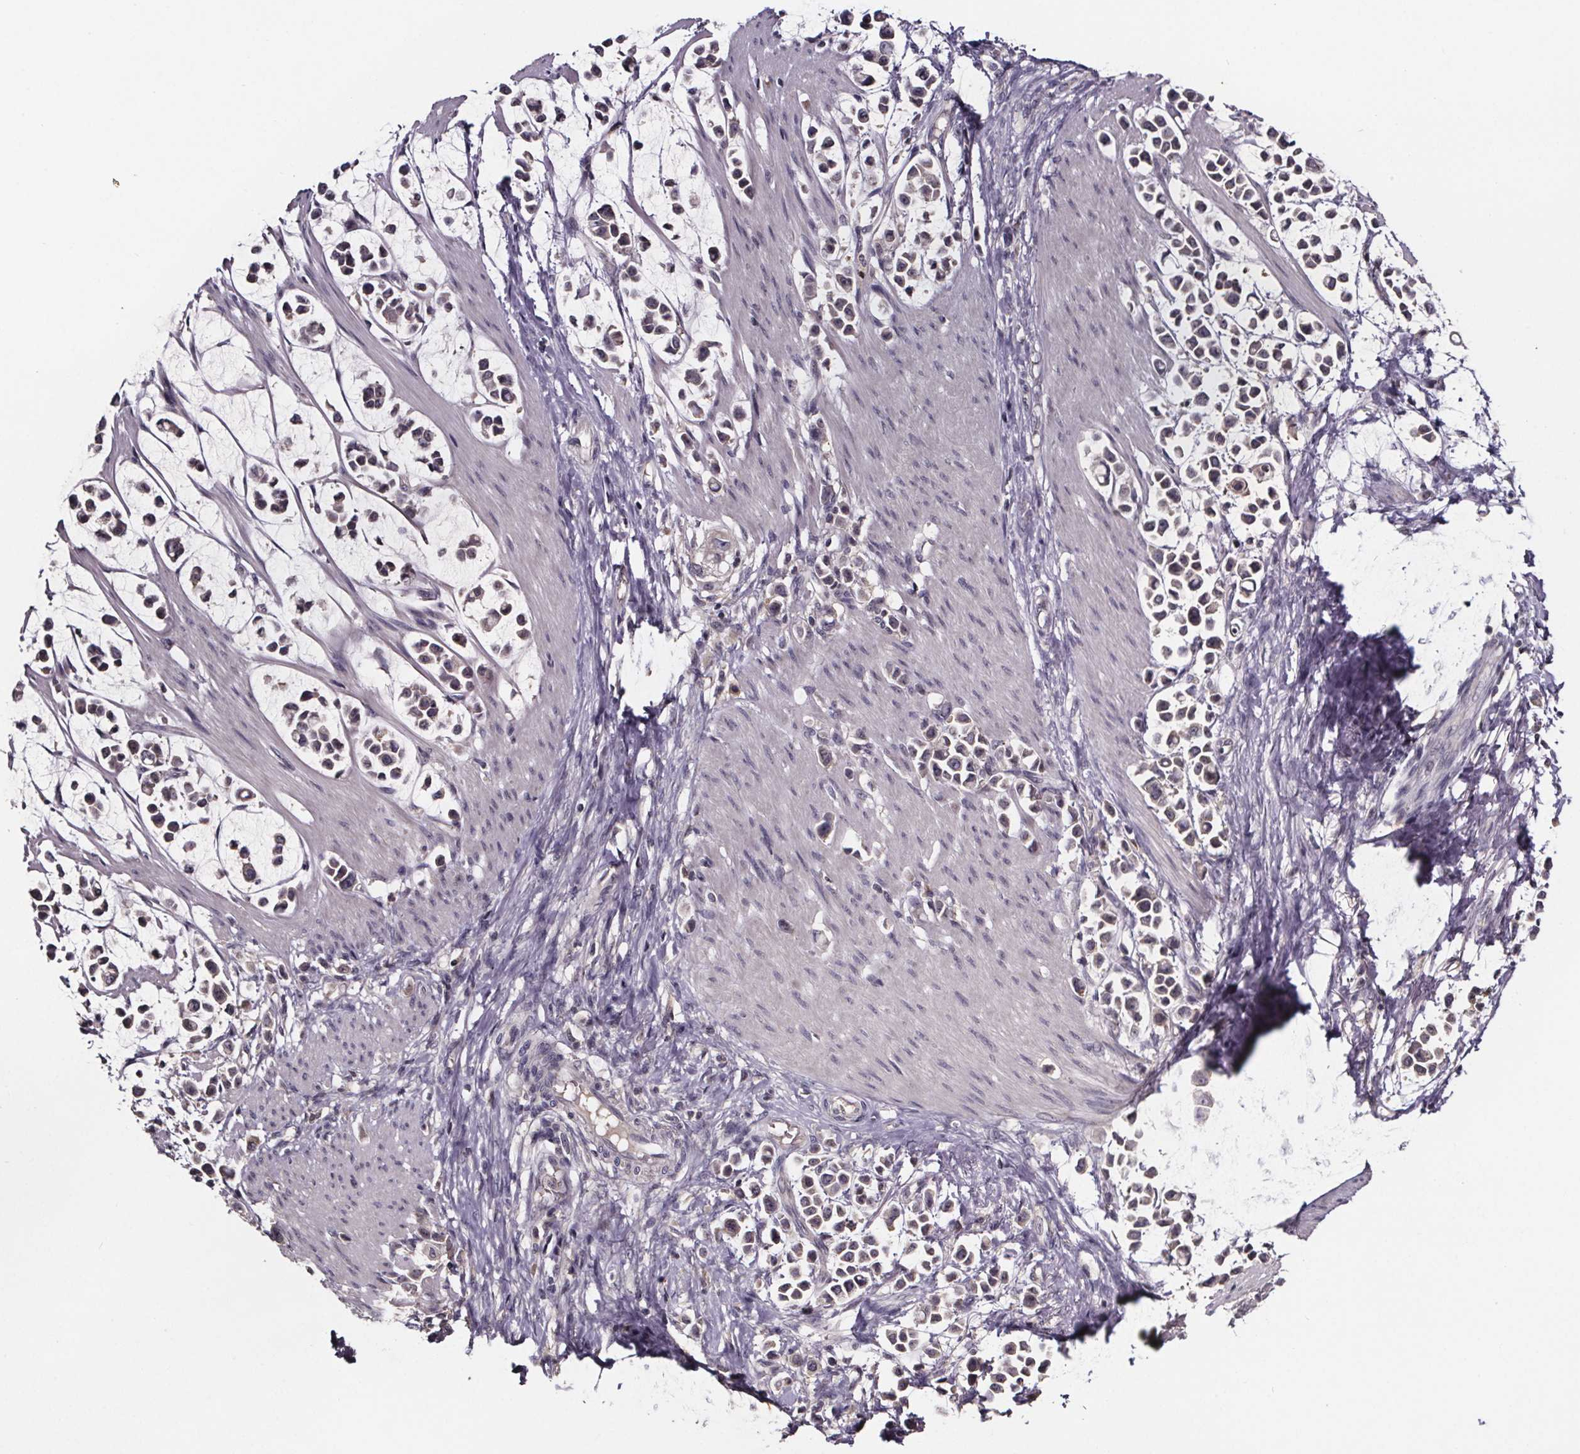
{"staining": {"intensity": "negative", "quantity": "none", "location": "none"}, "tissue": "stomach cancer", "cell_type": "Tumor cells", "image_type": "cancer", "snomed": [{"axis": "morphology", "description": "Adenocarcinoma, NOS"}, {"axis": "topography", "description": "Stomach"}], "caption": "Tumor cells are negative for brown protein staining in stomach cancer (adenocarcinoma).", "gene": "SMIM1", "patient": {"sex": "male", "age": 82}}